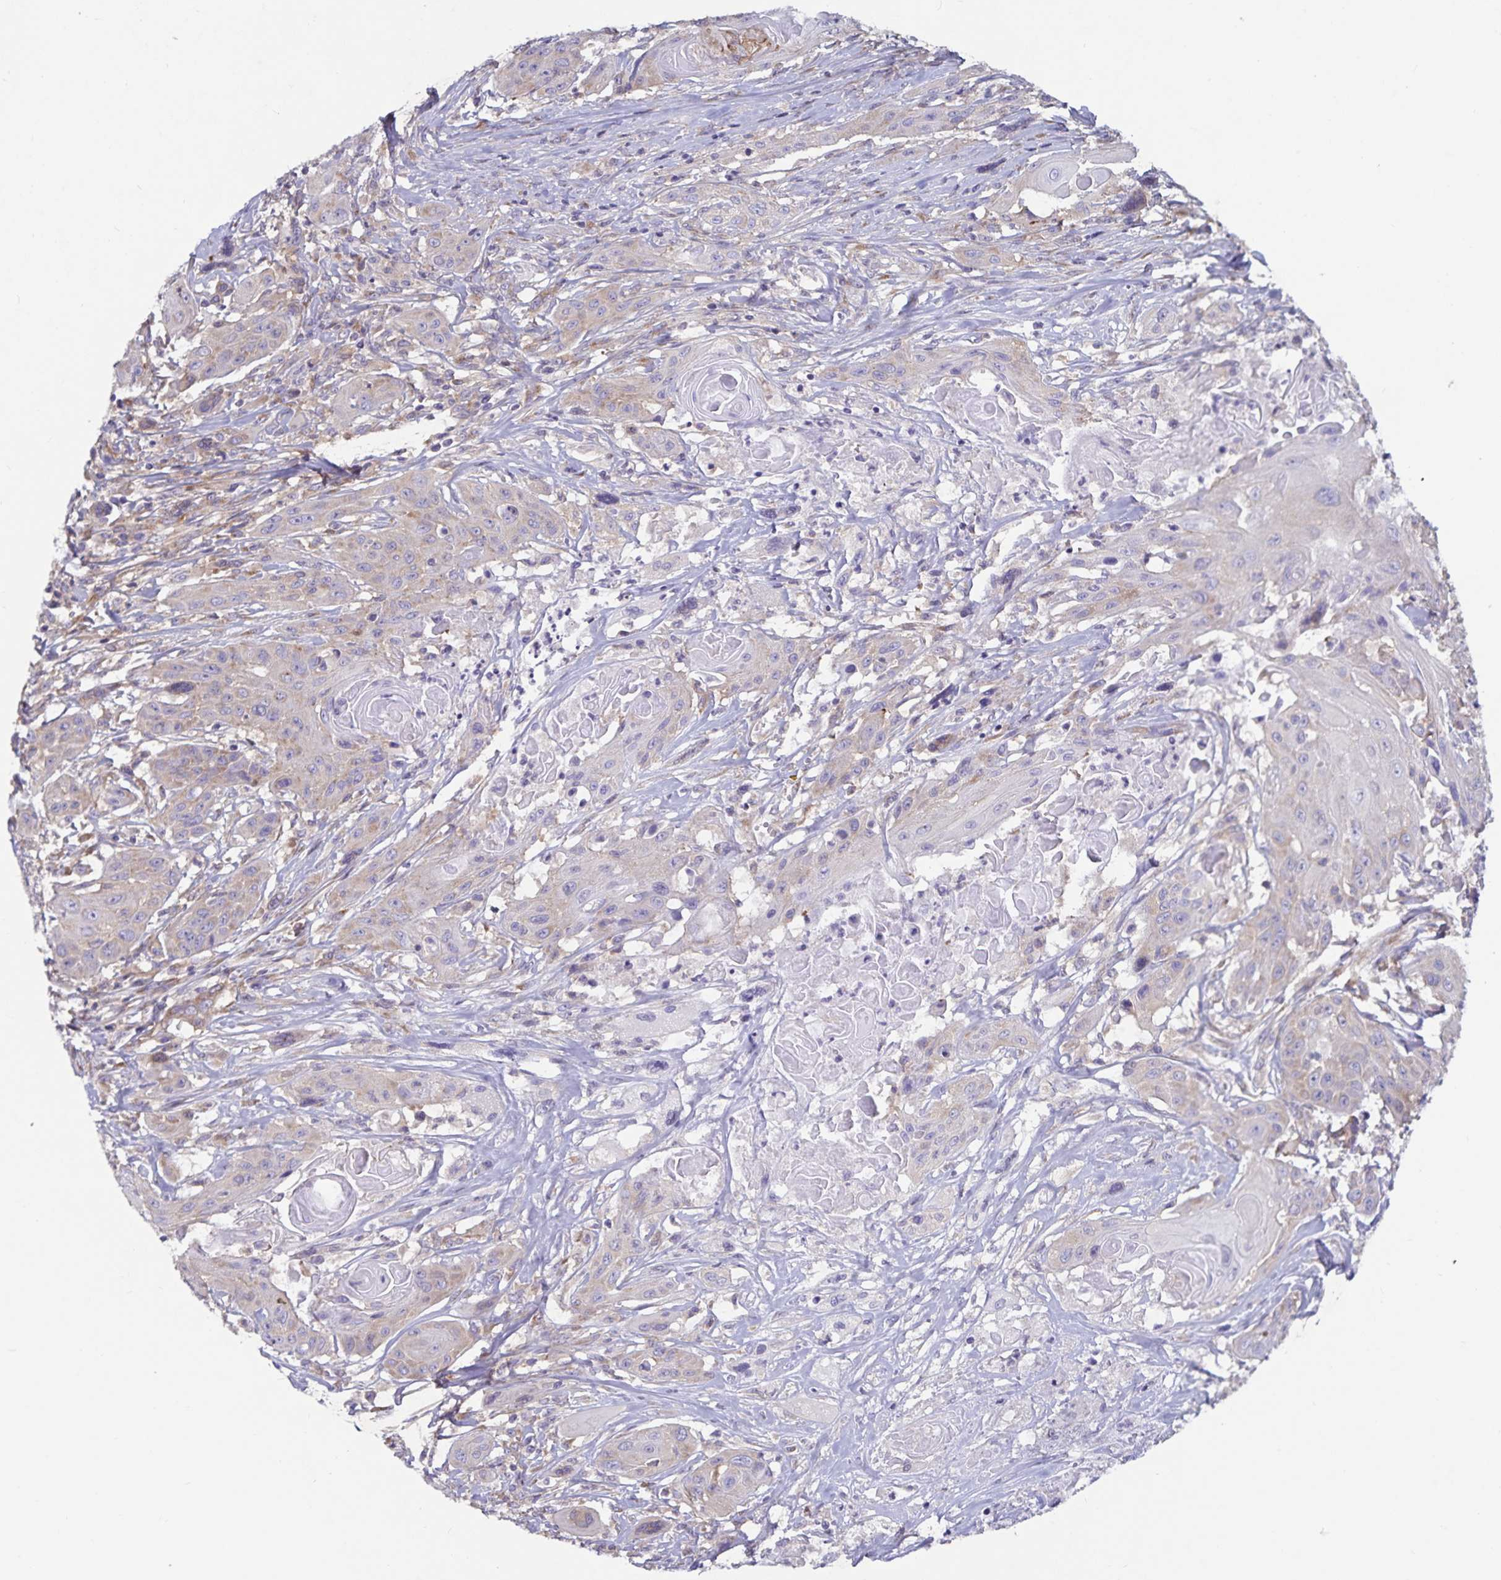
{"staining": {"intensity": "weak", "quantity": "25%-75%", "location": "cytoplasmic/membranous"}, "tissue": "head and neck cancer", "cell_type": "Tumor cells", "image_type": "cancer", "snomed": [{"axis": "morphology", "description": "Squamous cell carcinoma, NOS"}, {"axis": "topography", "description": "Oral tissue"}, {"axis": "topography", "description": "Head-Neck"}, {"axis": "topography", "description": "Neck, NOS"}], "caption": "Head and neck squamous cell carcinoma was stained to show a protein in brown. There is low levels of weak cytoplasmic/membranous expression in approximately 25%-75% of tumor cells.", "gene": "FAM120A", "patient": {"sex": "female", "age": 55}}